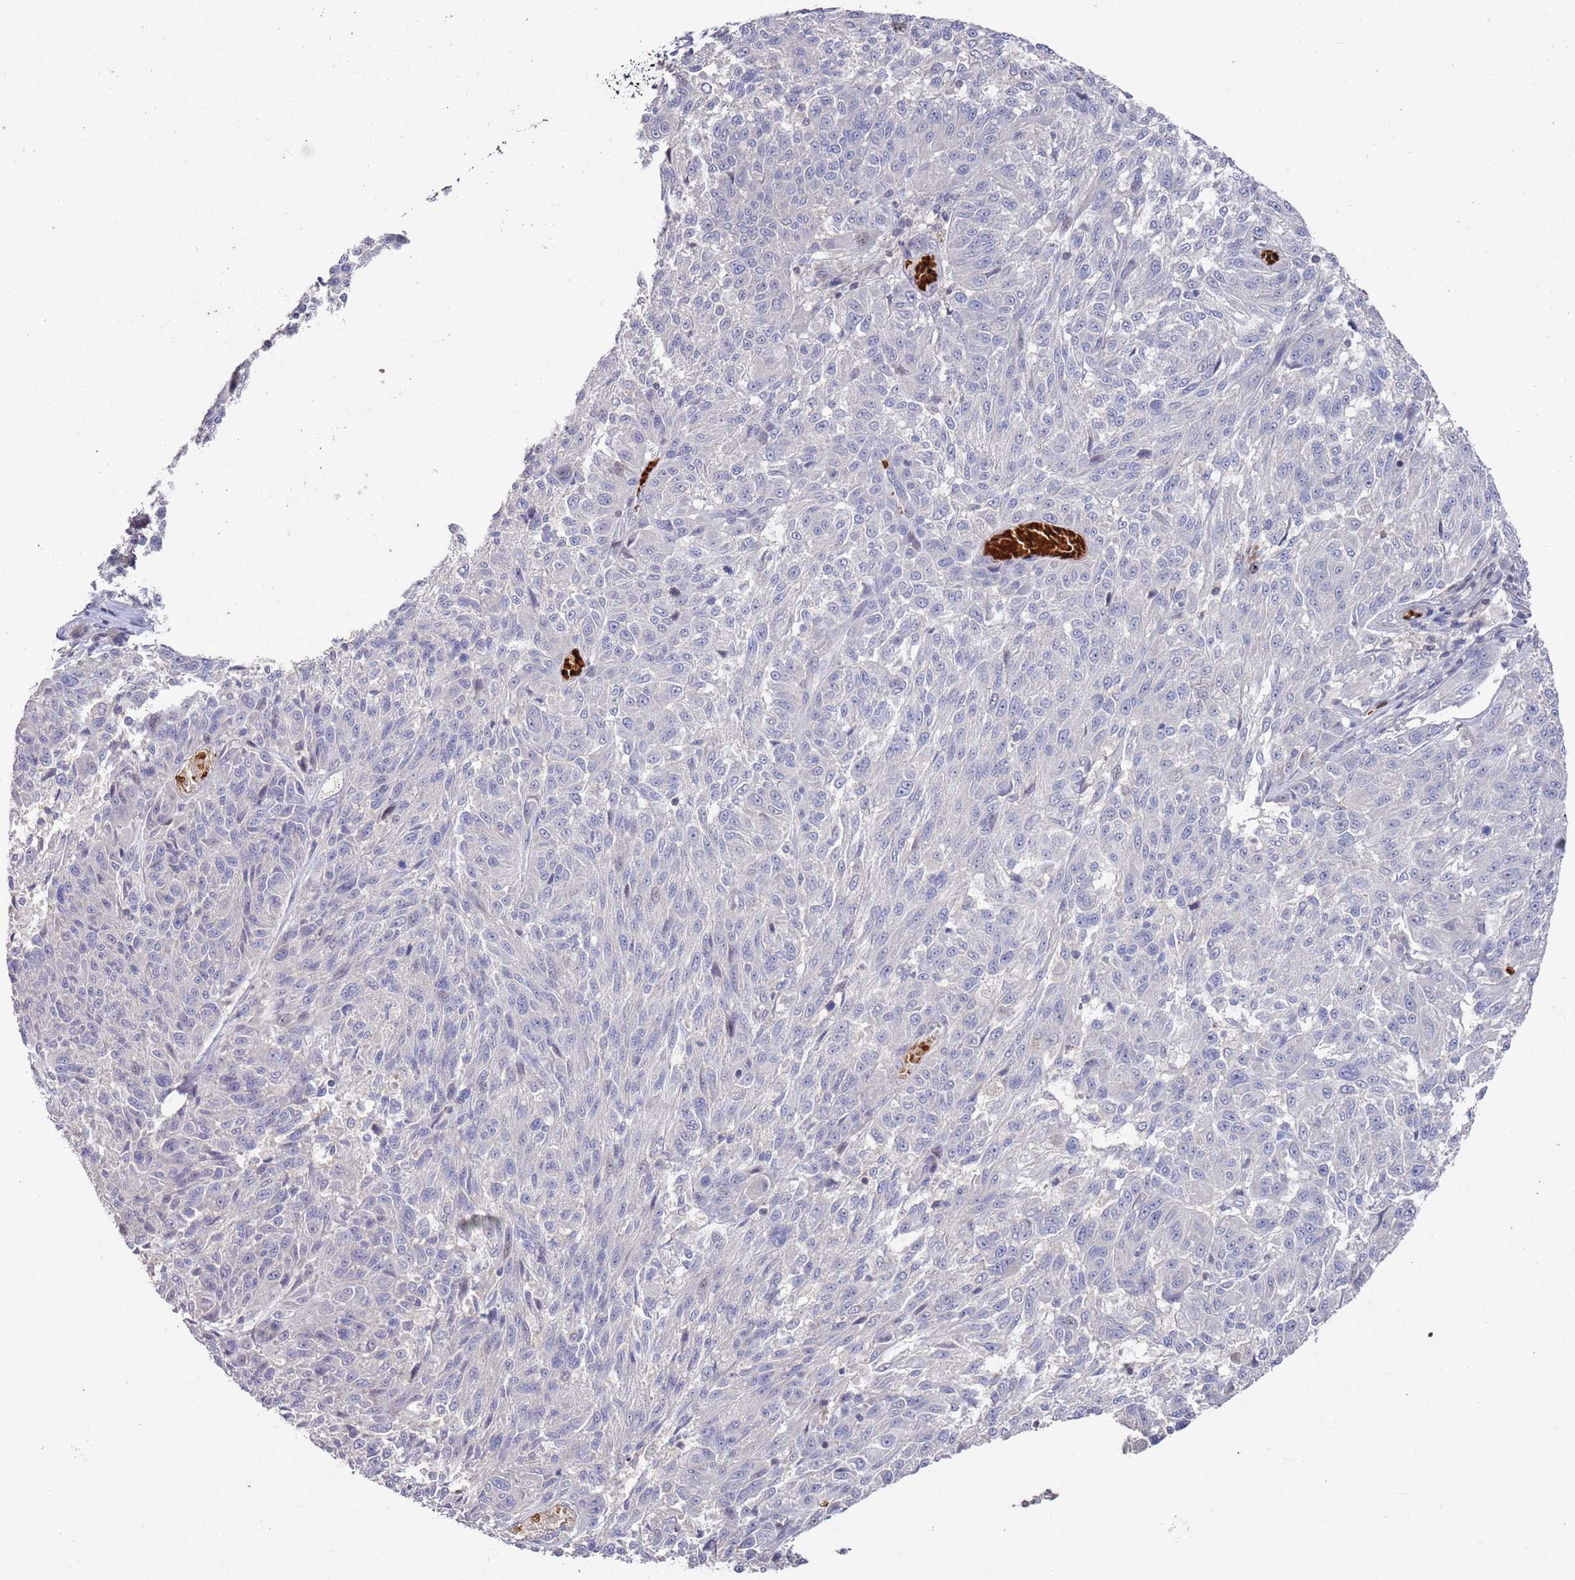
{"staining": {"intensity": "negative", "quantity": "none", "location": "none"}, "tissue": "melanoma", "cell_type": "Tumor cells", "image_type": "cancer", "snomed": [{"axis": "morphology", "description": "Malignant melanoma, NOS"}, {"axis": "topography", "description": "Skin"}], "caption": "A high-resolution photomicrograph shows immunohistochemistry staining of malignant melanoma, which exhibits no significant expression in tumor cells.", "gene": "LACC1", "patient": {"sex": "male", "age": 53}}